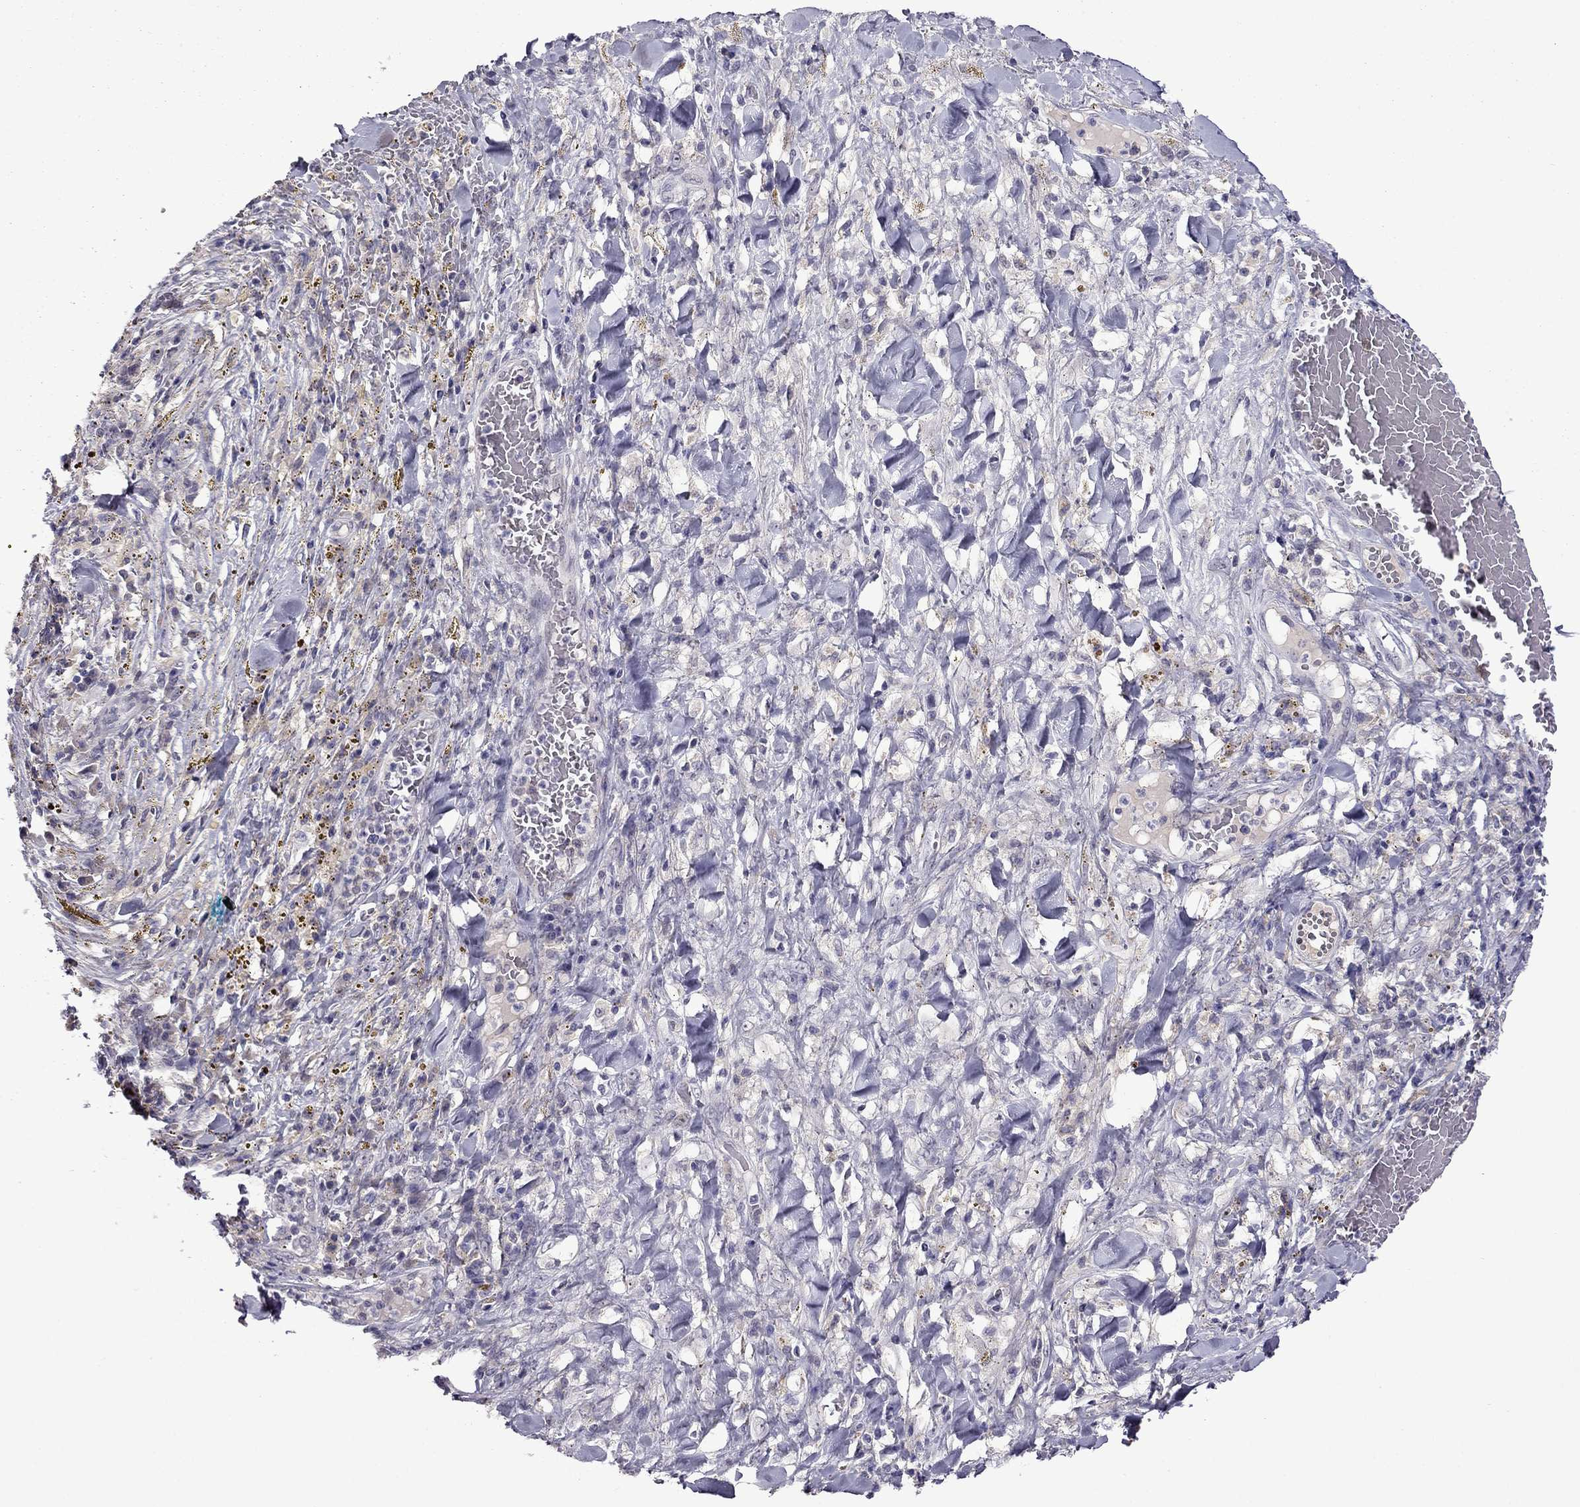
{"staining": {"intensity": "negative", "quantity": "none", "location": "none"}, "tissue": "melanoma", "cell_type": "Tumor cells", "image_type": "cancer", "snomed": [{"axis": "morphology", "description": "Malignant melanoma, NOS"}, {"axis": "topography", "description": "Skin"}], "caption": "Human melanoma stained for a protein using immunohistochemistry (IHC) displays no staining in tumor cells.", "gene": "MYBPH", "patient": {"sex": "female", "age": 91}}